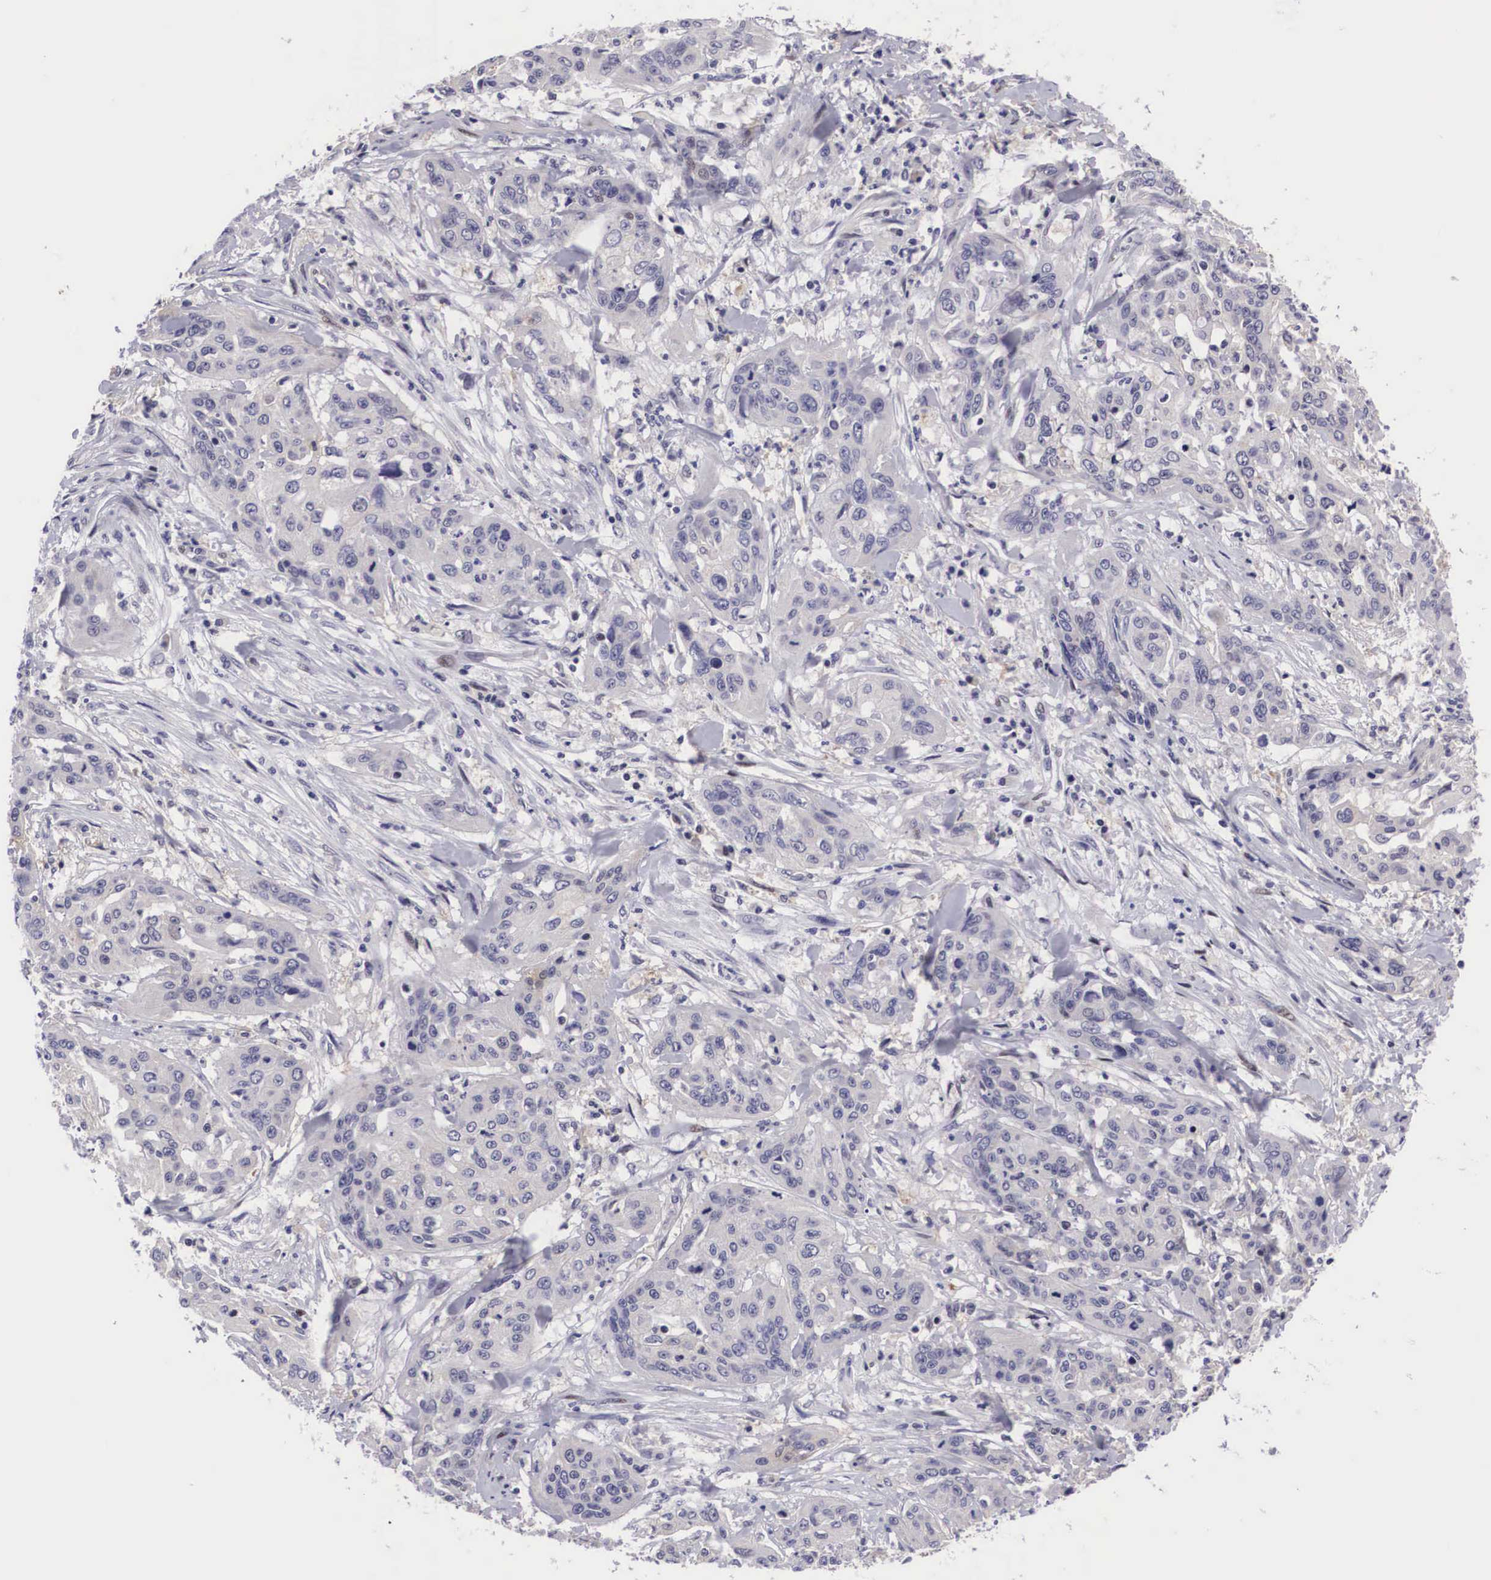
{"staining": {"intensity": "negative", "quantity": "none", "location": "none"}, "tissue": "cervical cancer", "cell_type": "Tumor cells", "image_type": "cancer", "snomed": [{"axis": "morphology", "description": "Squamous cell carcinoma, NOS"}, {"axis": "topography", "description": "Cervix"}], "caption": "Histopathology image shows no protein staining in tumor cells of cervical cancer tissue.", "gene": "EMID1", "patient": {"sex": "female", "age": 41}}